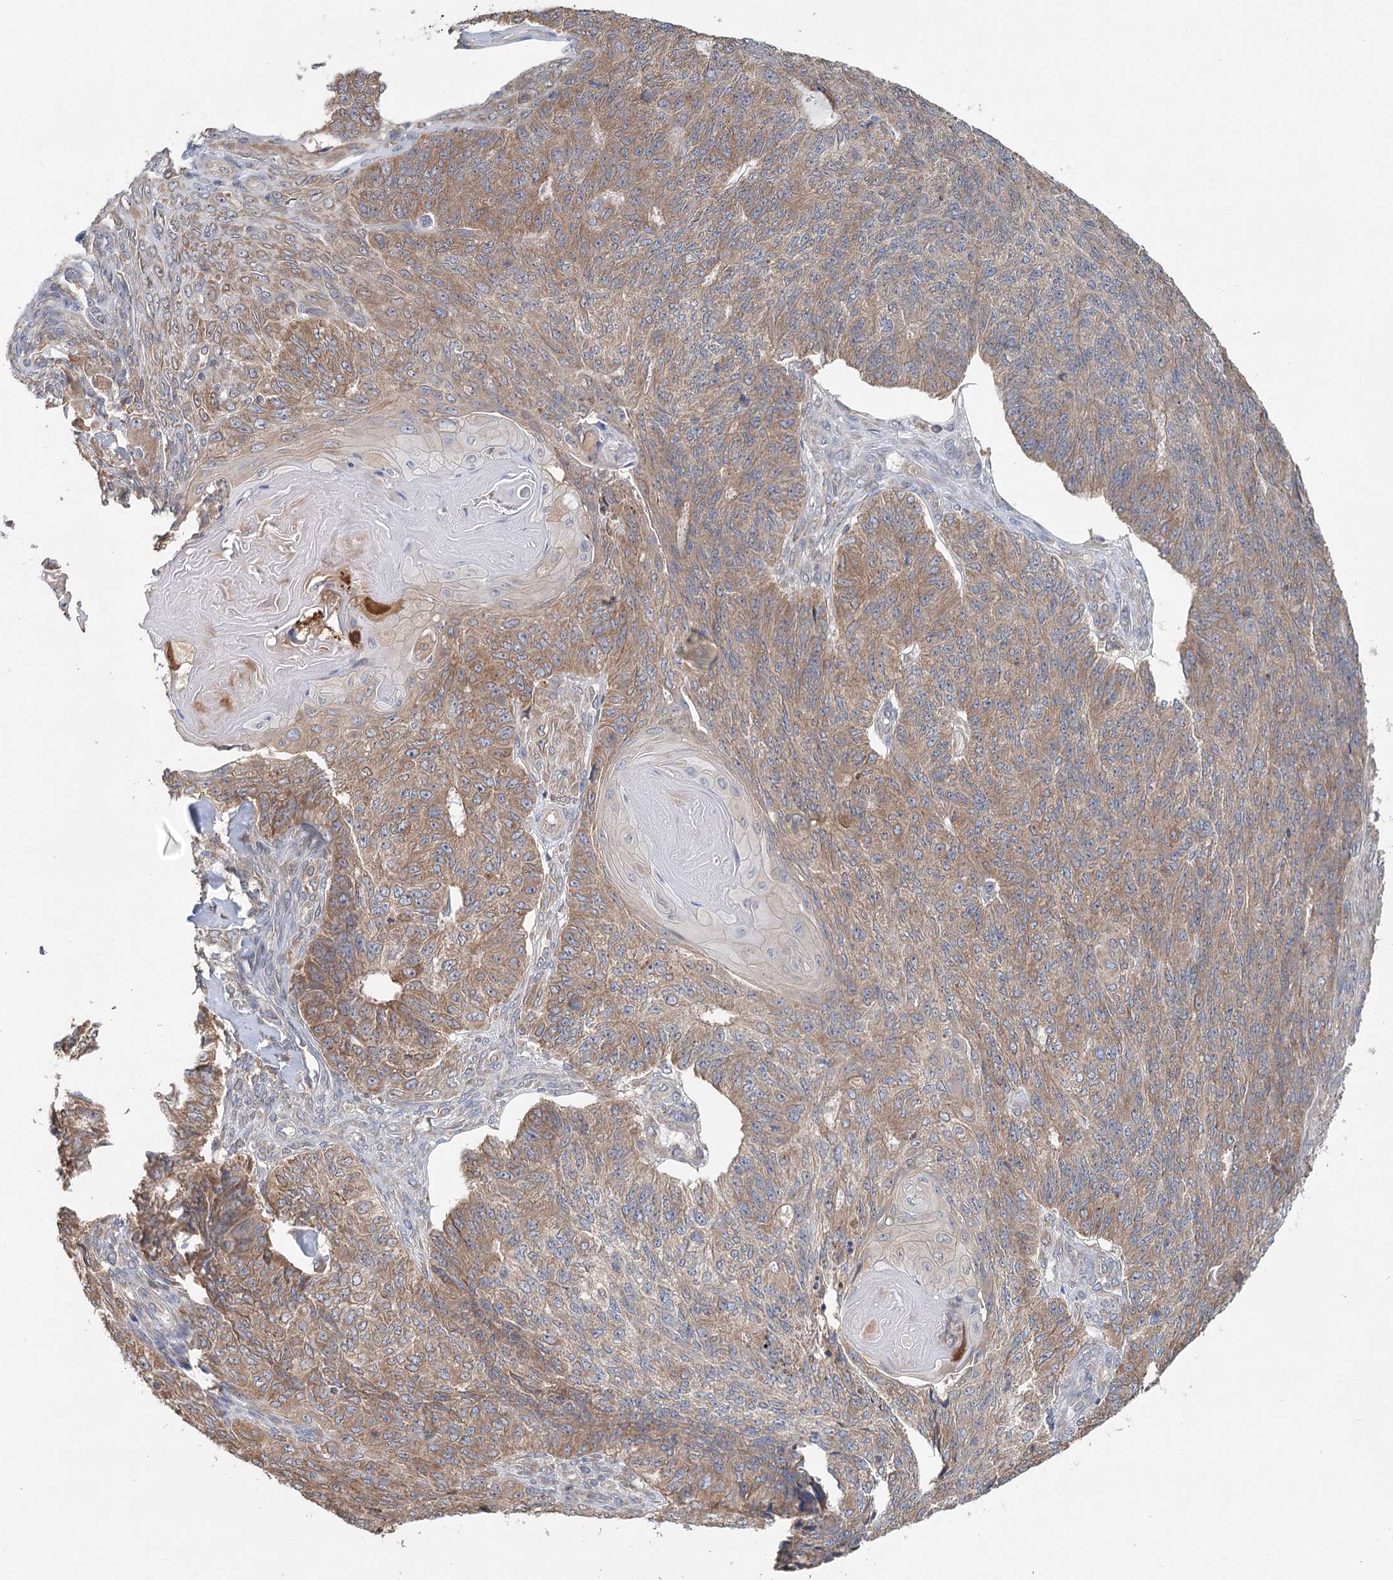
{"staining": {"intensity": "moderate", "quantity": ">75%", "location": "cytoplasmic/membranous"}, "tissue": "endometrial cancer", "cell_type": "Tumor cells", "image_type": "cancer", "snomed": [{"axis": "morphology", "description": "Adenocarcinoma, NOS"}, {"axis": "topography", "description": "Endometrium"}], "caption": "Immunohistochemistry (IHC) photomicrograph of neoplastic tissue: adenocarcinoma (endometrial) stained using immunohistochemistry shows medium levels of moderate protein expression localized specifically in the cytoplasmic/membranous of tumor cells, appearing as a cytoplasmic/membranous brown color.", "gene": "PAIP2", "patient": {"sex": "female", "age": 32}}